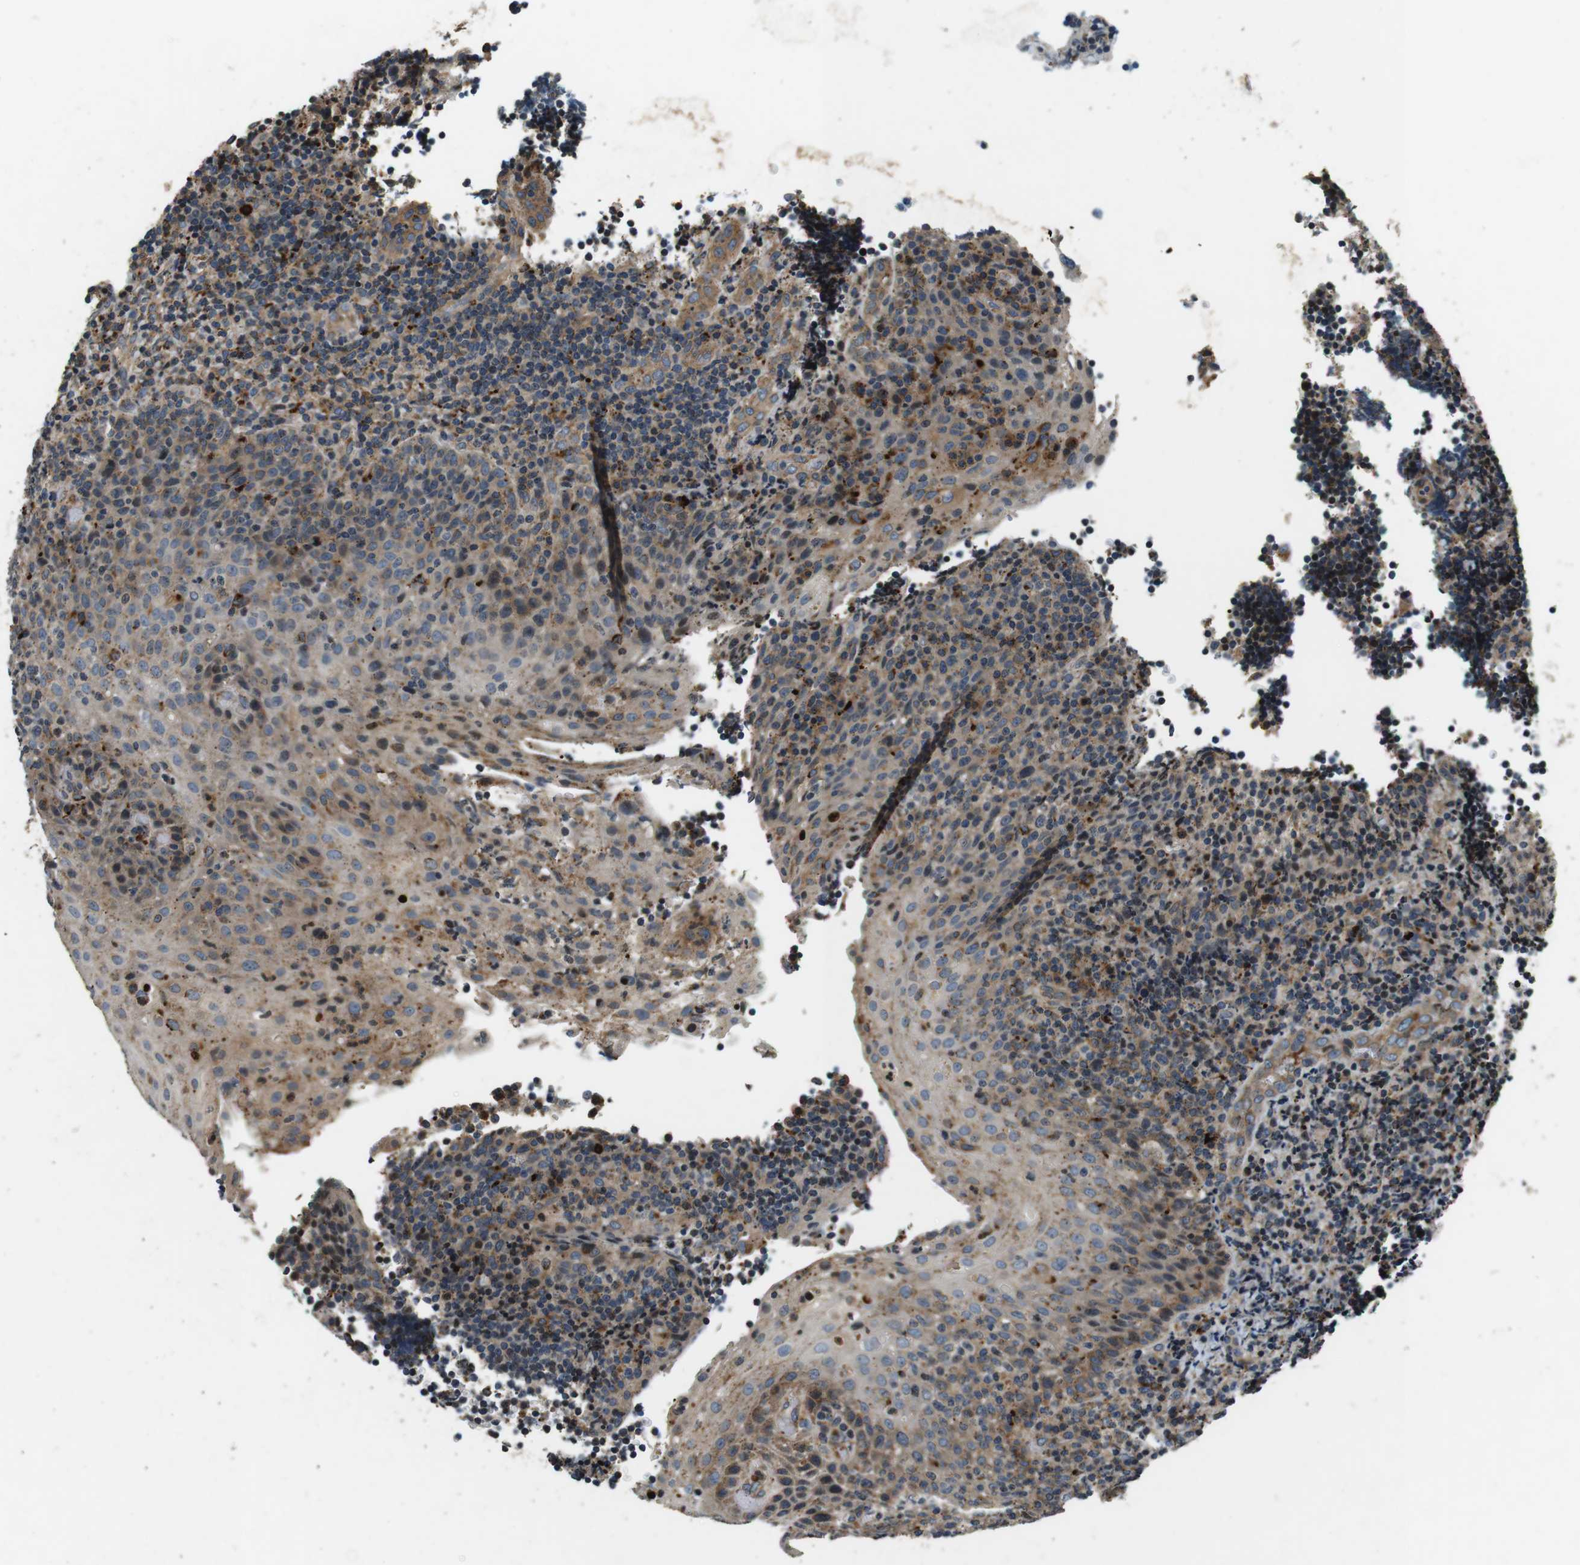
{"staining": {"intensity": "moderate", "quantity": "25%-75%", "location": "cytoplasmic/membranous"}, "tissue": "lymphoma", "cell_type": "Tumor cells", "image_type": "cancer", "snomed": [{"axis": "morphology", "description": "Malignant lymphoma, non-Hodgkin's type, High grade"}, {"axis": "topography", "description": "Tonsil"}], "caption": "A photomicrograph of malignant lymphoma, non-Hodgkin's type (high-grade) stained for a protein demonstrates moderate cytoplasmic/membranous brown staining in tumor cells.", "gene": "TXNRD1", "patient": {"sex": "female", "age": 36}}